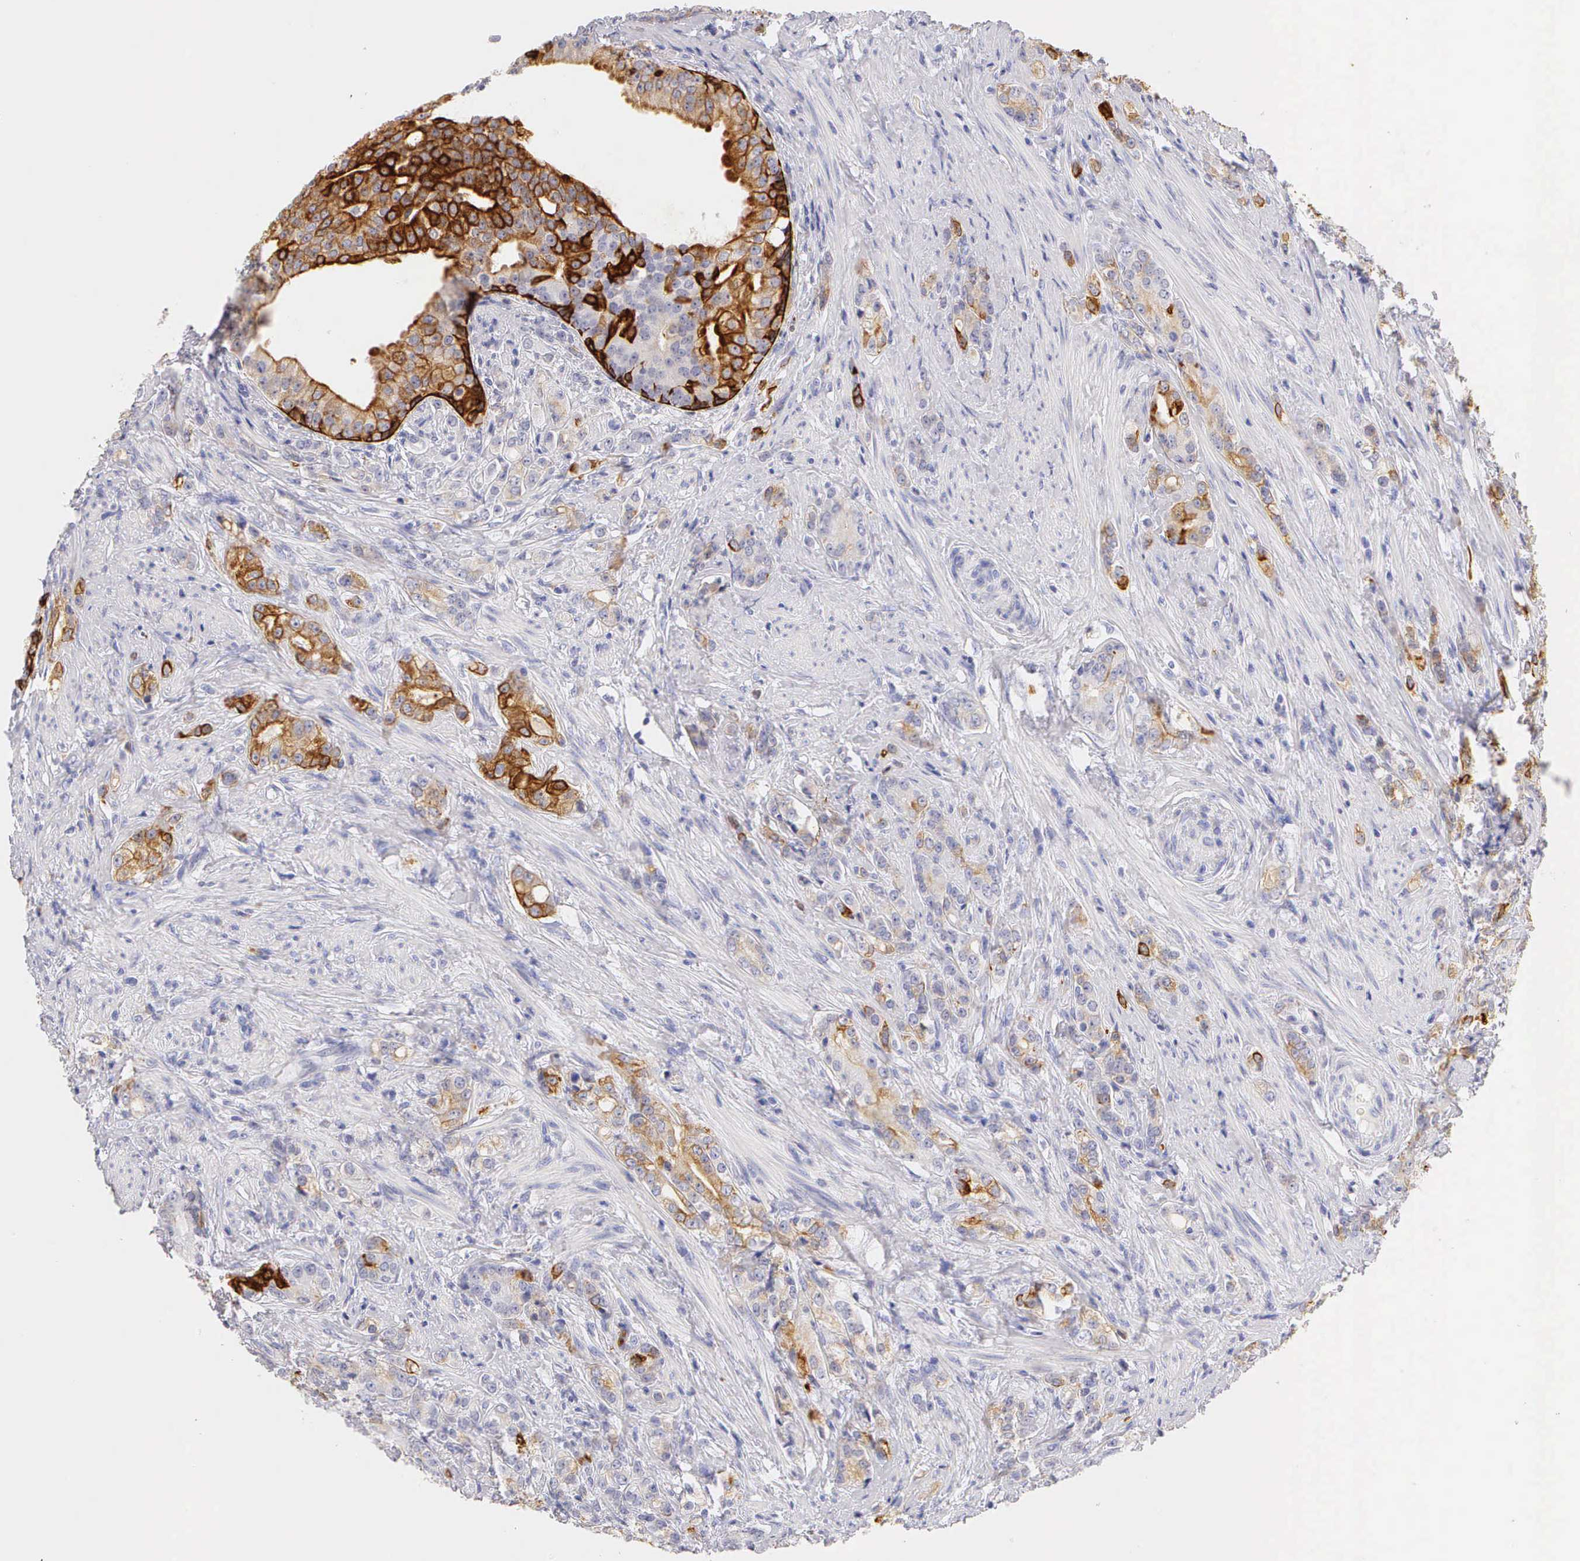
{"staining": {"intensity": "strong", "quantity": "<25%", "location": "cytoplasmic/membranous"}, "tissue": "prostate cancer", "cell_type": "Tumor cells", "image_type": "cancer", "snomed": [{"axis": "morphology", "description": "Adenocarcinoma, Medium grade"}, {"axis": "topography", "description": "Prostate"}], "caption": "Adenocarcinoma (medium-grade) (prostate) stained for a protein exhibits strong cytoplasmic/membranous positivity in tumor cells.", "gene": "KRT17", "patient": {"sex": "male", "age": 59}}